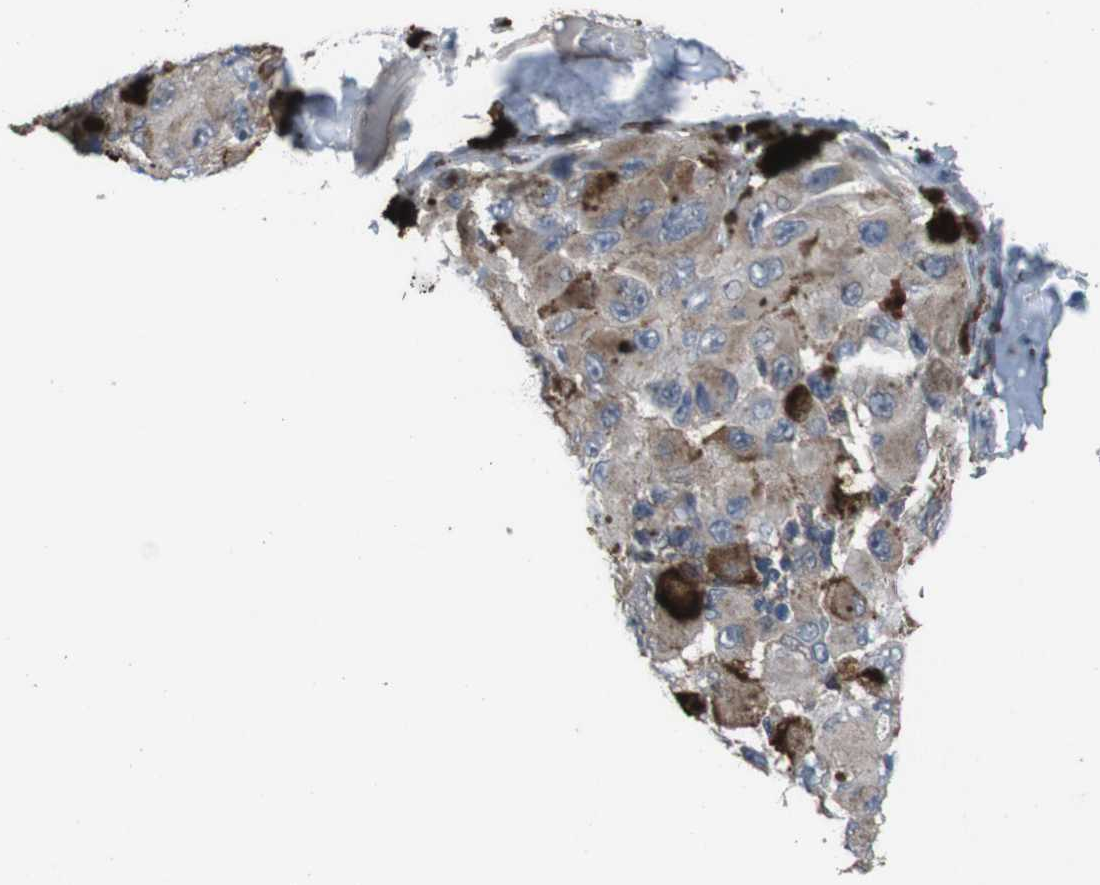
{"staining": {"intensity": "weak", "quantity": ">75%", "location": "cytoplasmic/membranous"}, "tissue": "melanoma", "cell_type": "Tumor cells", "image_type": "cancer", "snomed": [{"axis": "morphology", "description": "Malignant melanoma, NOS"}, {"axis": "topography", "description": "Skin"}], "caption": "A brown stain highlights weak cytoplasmic/membranous expression of a protein in malignant melanoma tumor cells.", "gene": "EFNA5", "patient": {"sex": "female", "age": 73}}